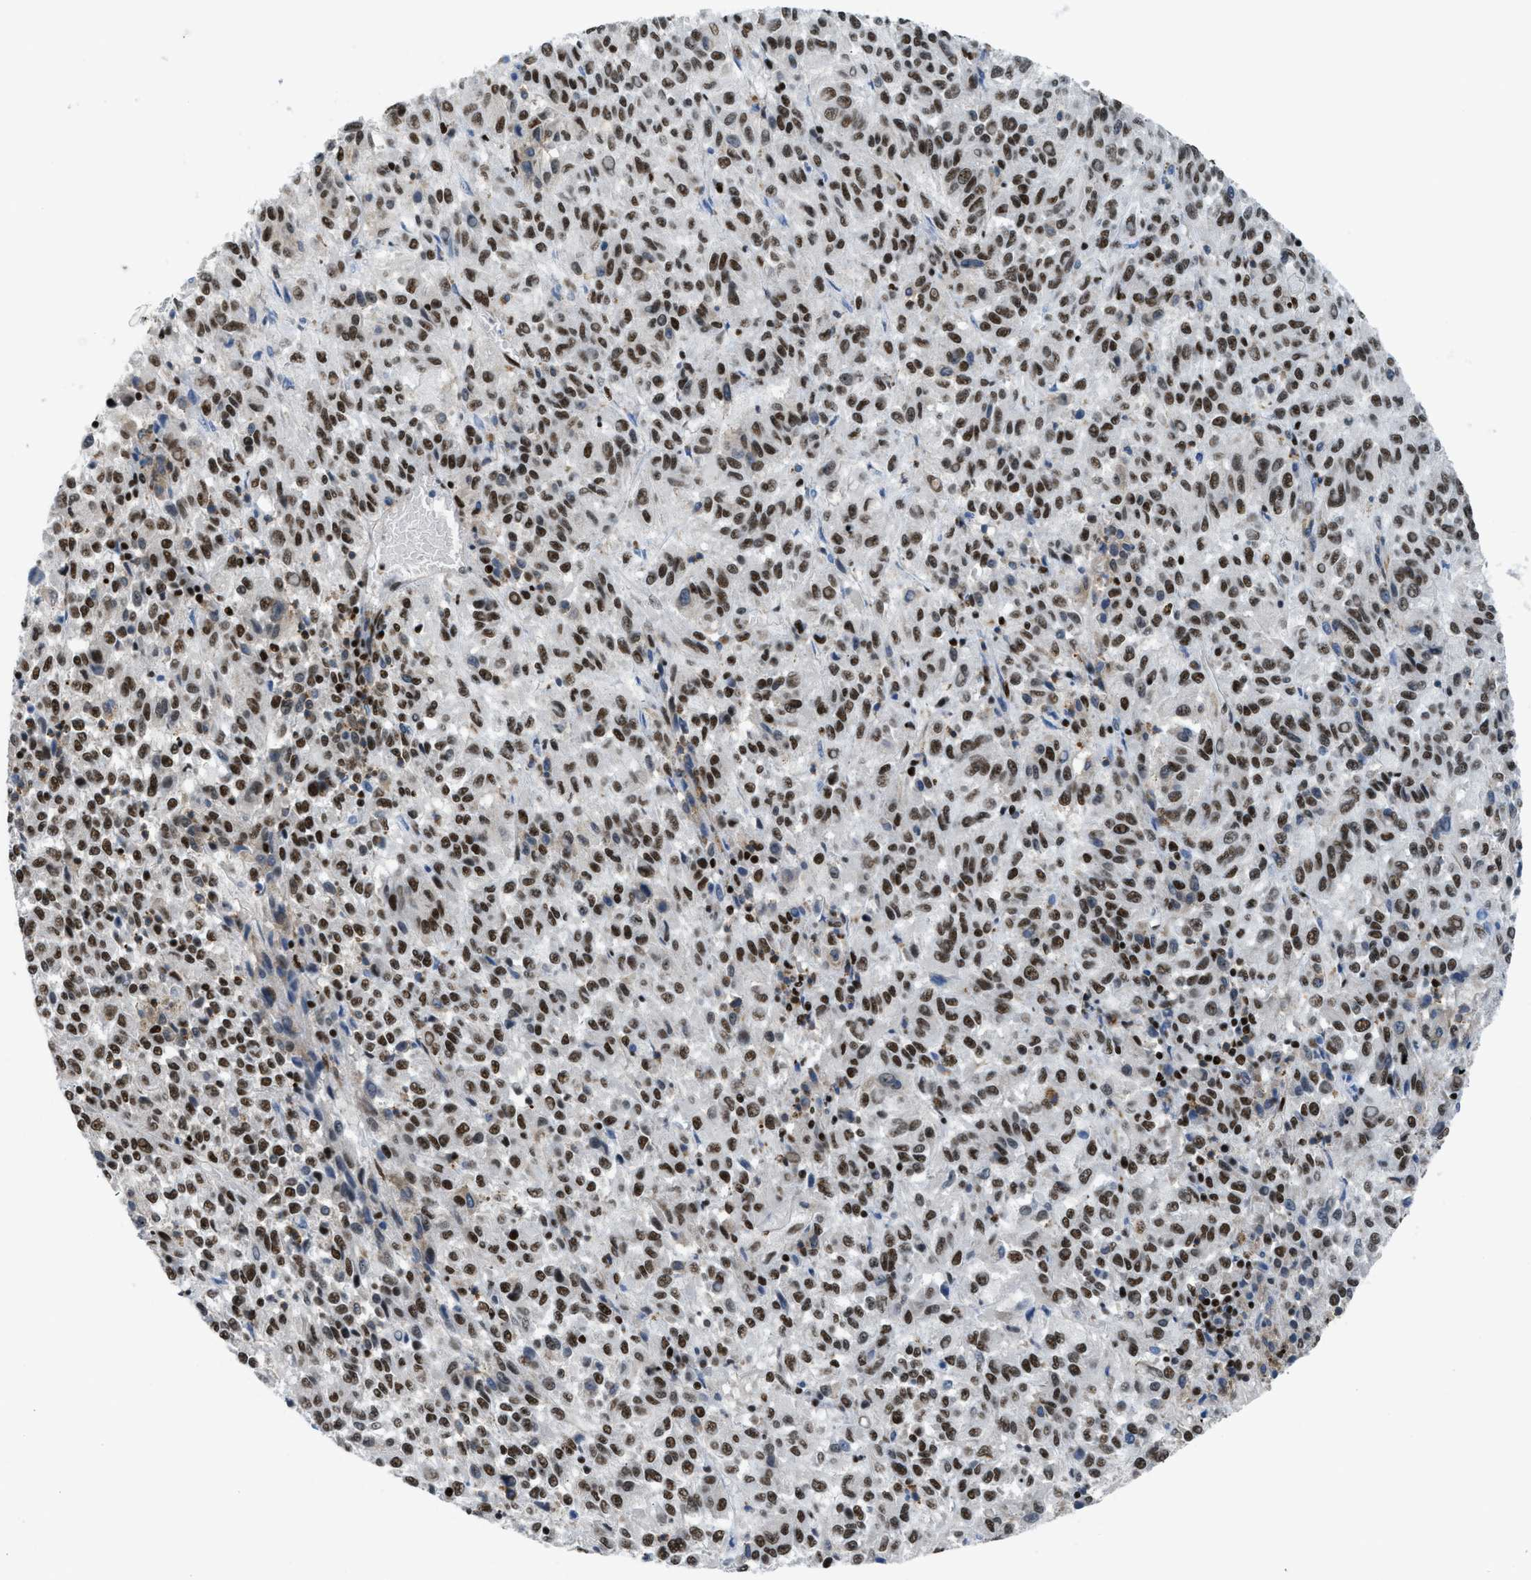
{"staining": {"intensity": "strong", "quantity": ">75%", "location": "nuclear"}, "tissue": "melanoma", "cell_type": "Tumor cells", "image_type": "cancer", "snomed": [{"axis": "morphology", "description": "Malignant melanoma, Metastatic site"}, {"axis": "topography", "description": "Lung"}], "caption": "Strong nuclear staining is present in approximately >75% of tumor cells in melanoma.", "gene": "SCAF4", "patient": {"sex": "male", "age": 64}}